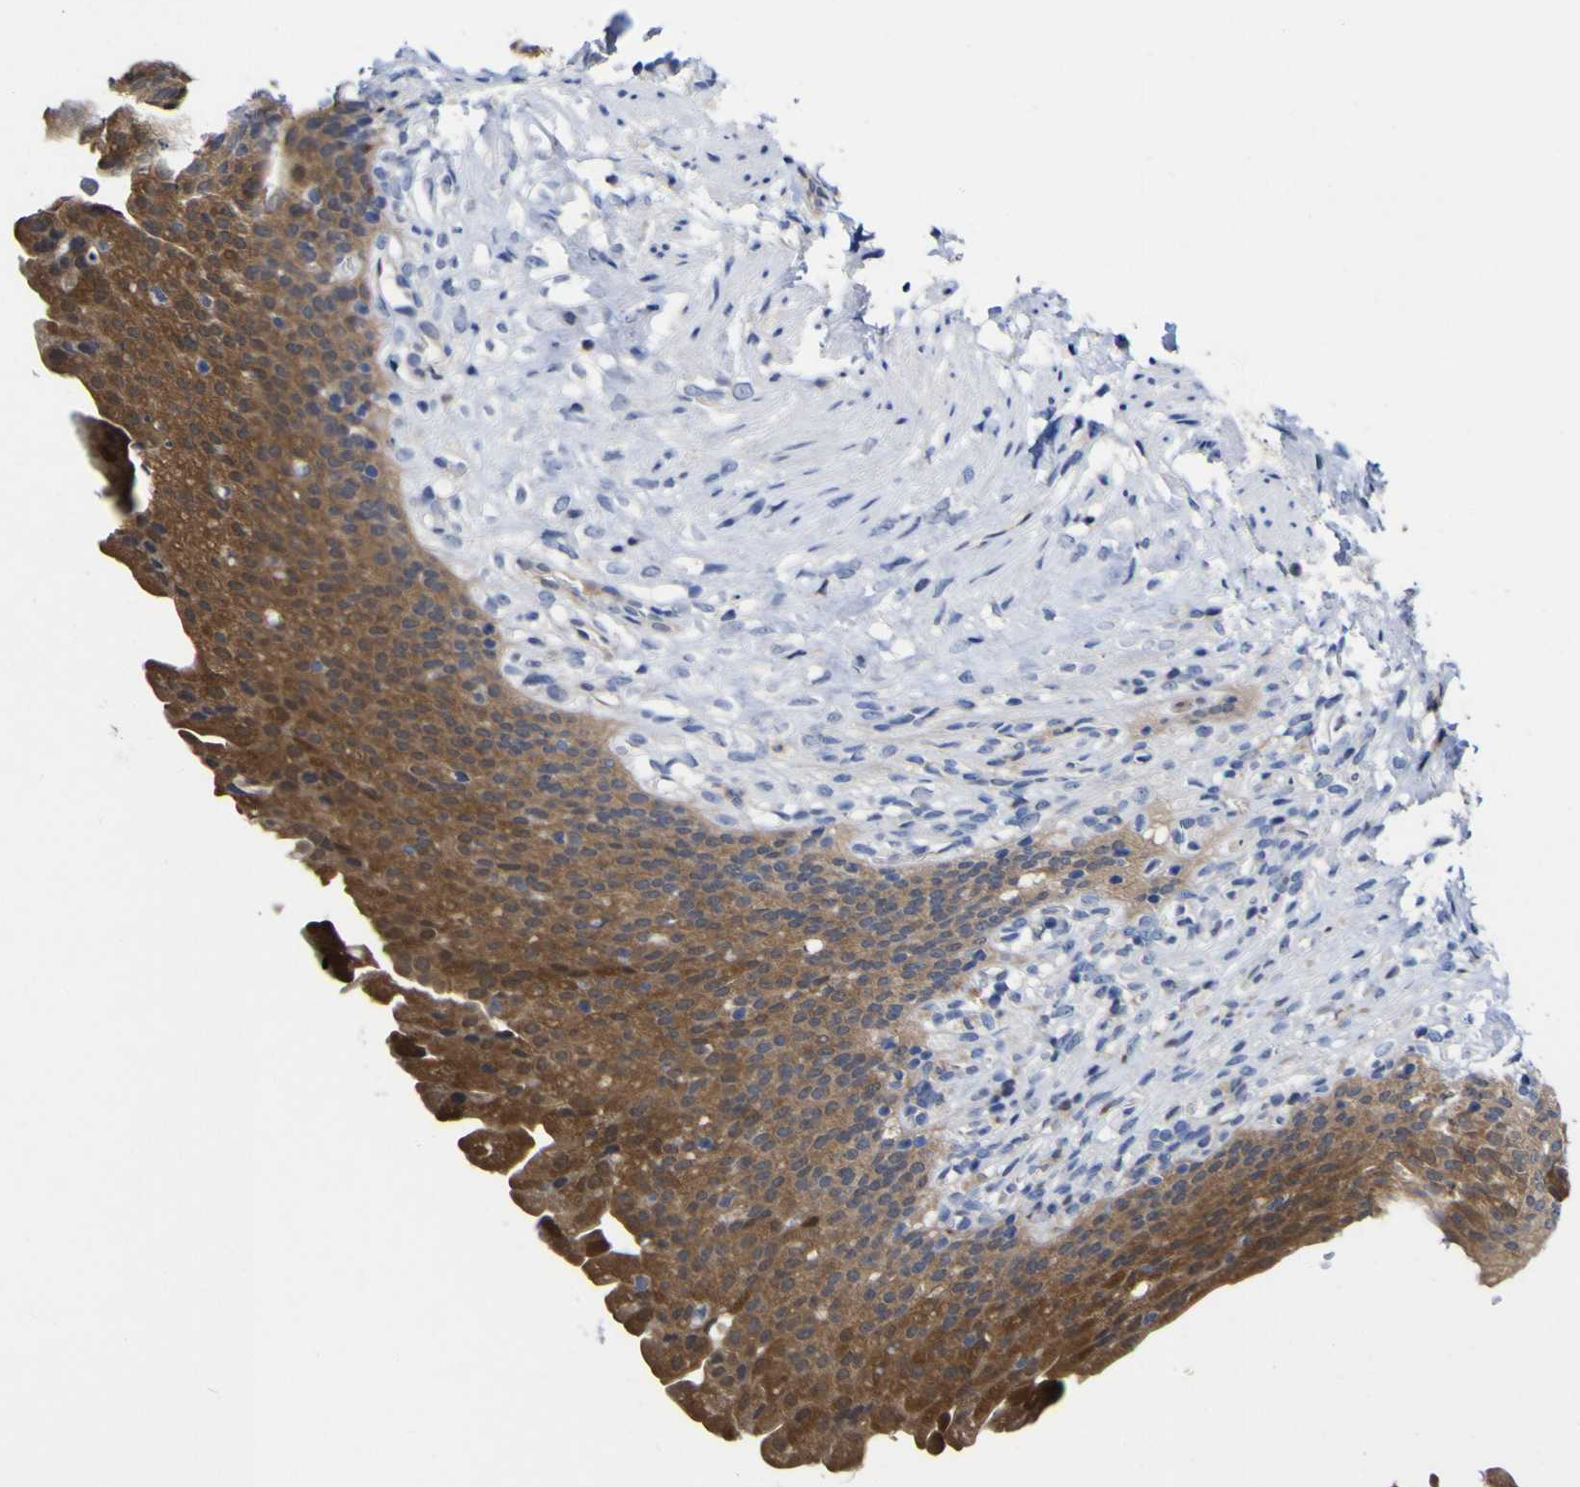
{"staining": {"intensity": "strong", "quantity": "25%-75%", "location": "cytoplasmic/membranous"}, "tissue": "urinary bladder", "cell_type": "Urothelial cells", "image_type": "normal", "snomed": [{"axis": "morphology", "description": "Normal tissue, NOS"}, {"axis": "topography", "description": "Urinary bladder"}], "caption": "Urinary bladder stained with DAB IHC shows high levels of strong cytoplasmic/membranous expression in about 25%-75% of urothelial cells.", "gene": "CASP6", "patient": {"sex": "female", "age": 79}}